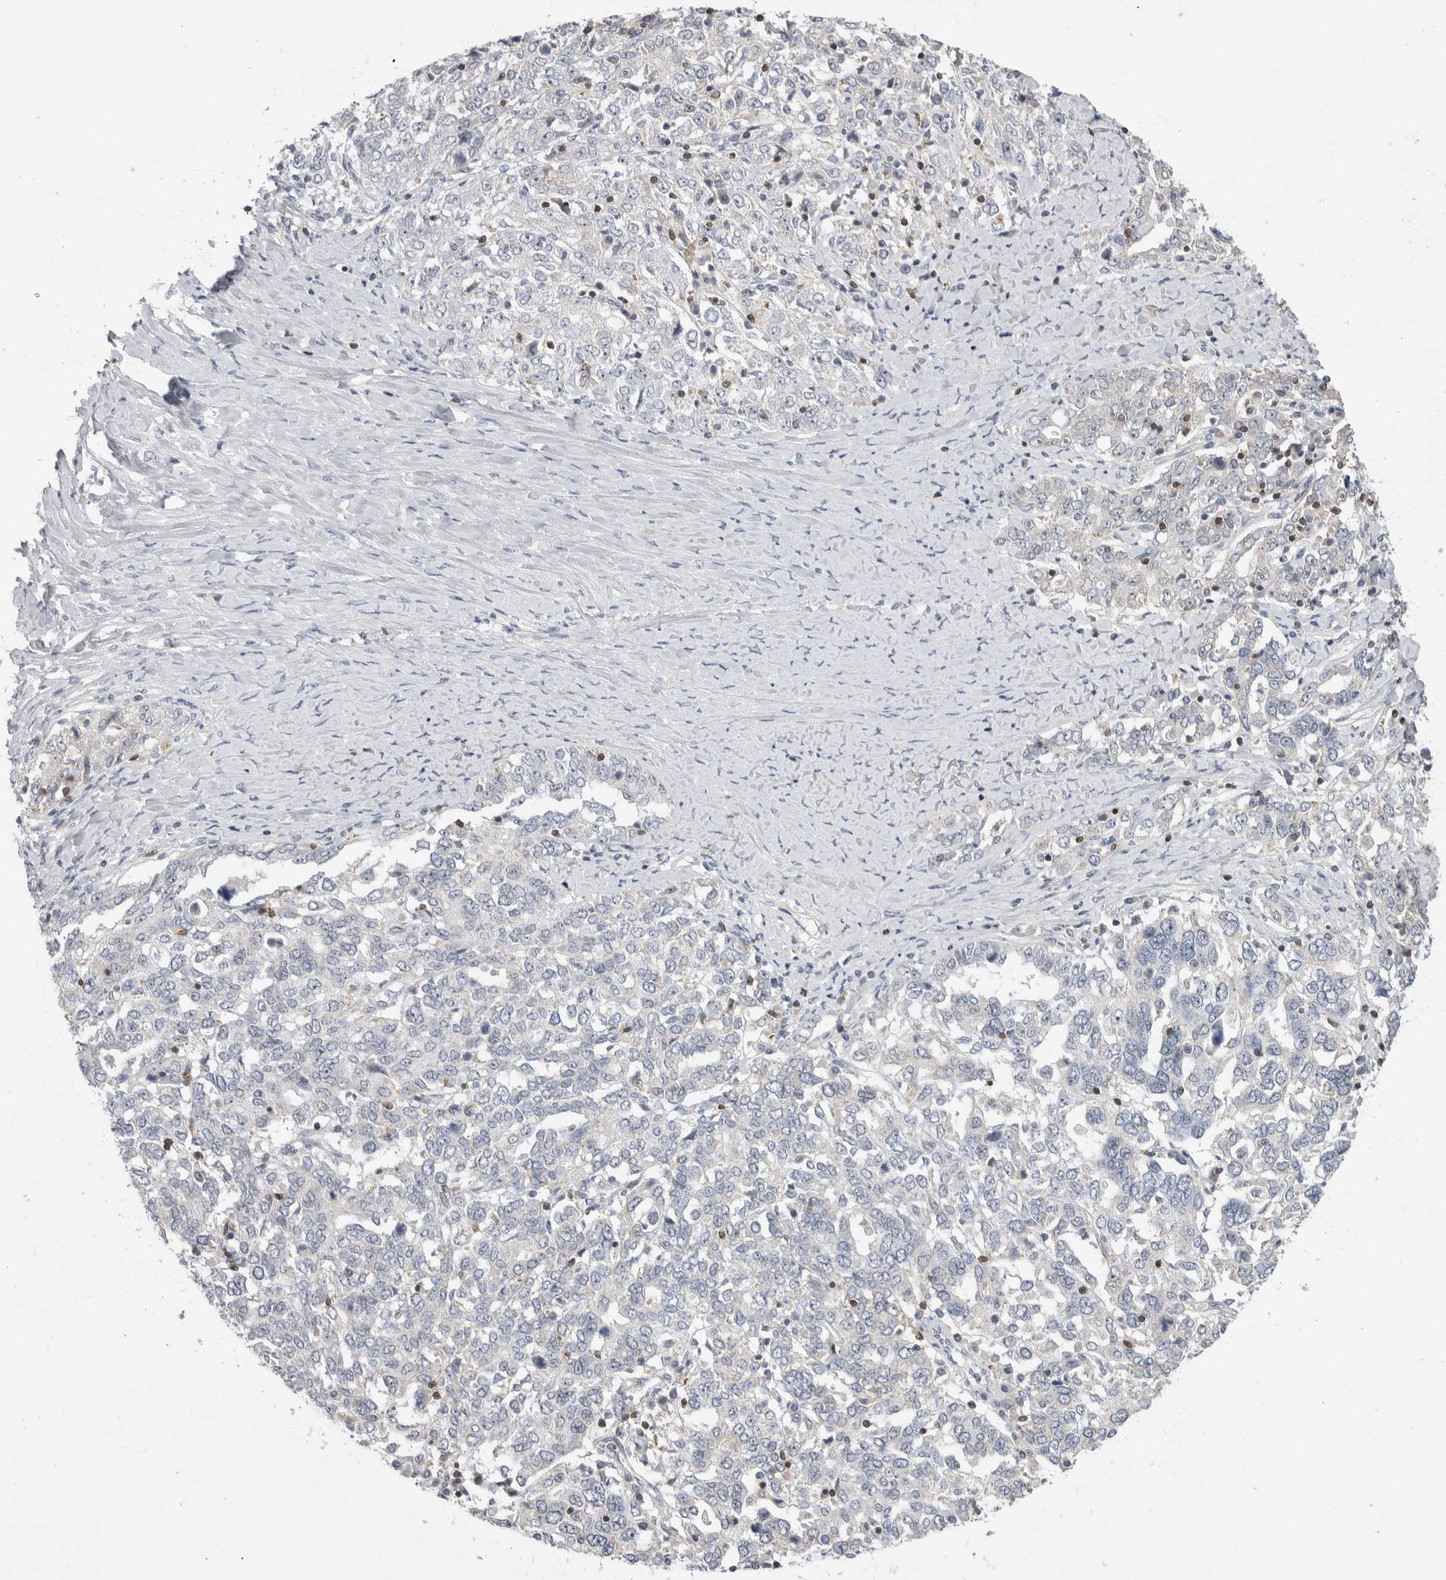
{"staining": {"intensity": "negative", "quantity": "none", "location": "none"}, "tissue": "ovarian cancer", "cell_type": "Tumor cells", "image_type": "cancer", "snomed": [{"axis": "morphology", "description": "Carcinoma, endometroid"}, {"axis": "topography", "description": "Ovary"}], "caption": "High power microscopy micrograph of an IHC image of ovarian cancer (endometroid carcinoma), revealing no significant positivity in tumor cells.", "gene": "CEP295NL", "patient": {"sex": "female", "age": 62}}